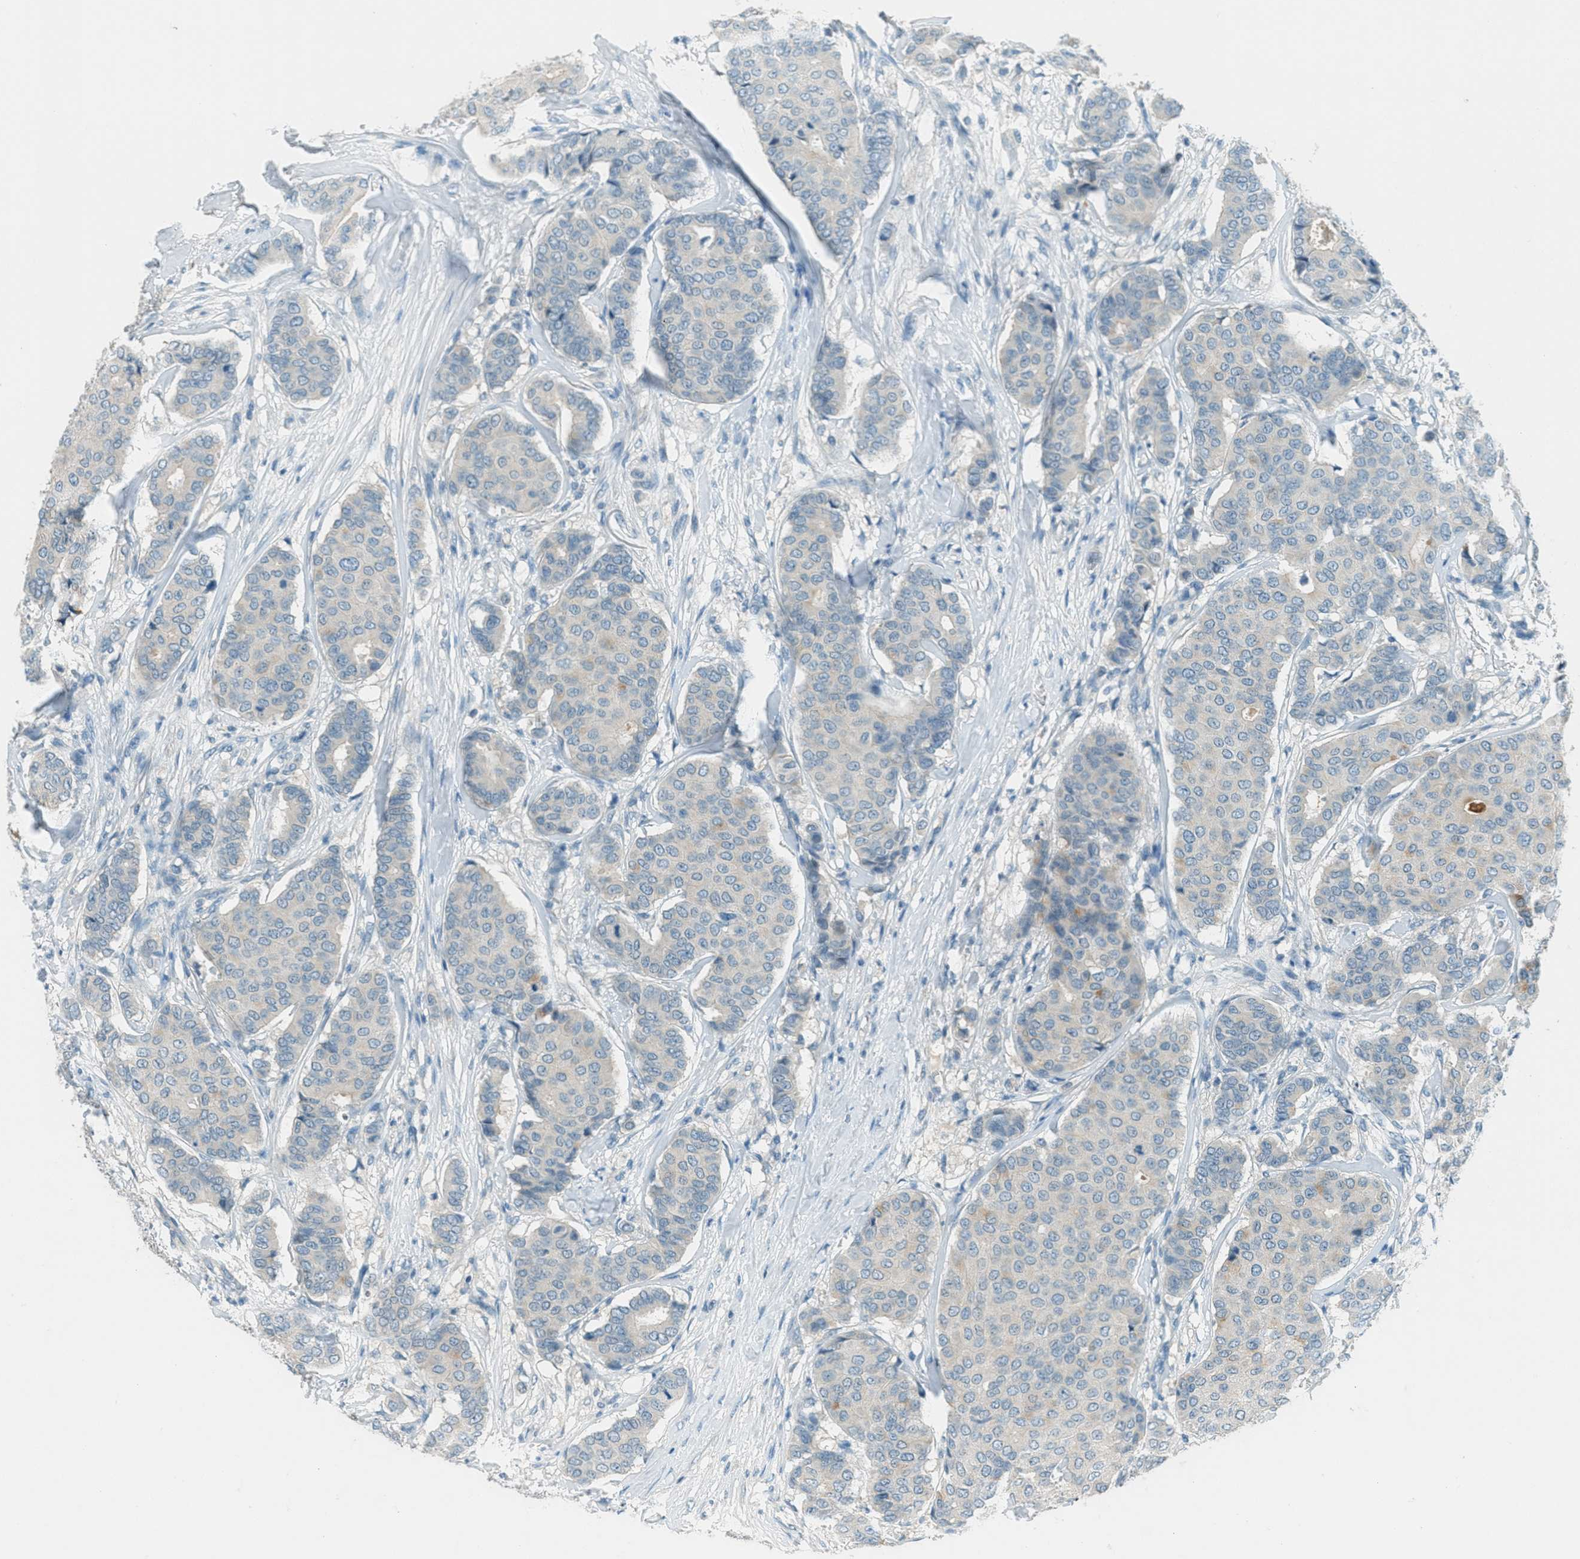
{"staining": {"intensity": "weak", "quantity": "<25%", "location": "cytoplasmic/membranous"}, "tissue": "breast cancer", "cell_type": "Tumor cells", "image_type": "cancer", "snomed": [{"axis": "morphology", "description": "Duct carcinoma"}, {"axis": "topography", "description": "Breast"}], "caption": "Tumor cells are negative for protein expression in human infiltrating ductal carcinoma (breast).", "gene": "MSLN", "patient": {"sex": "female", "age": 75}}